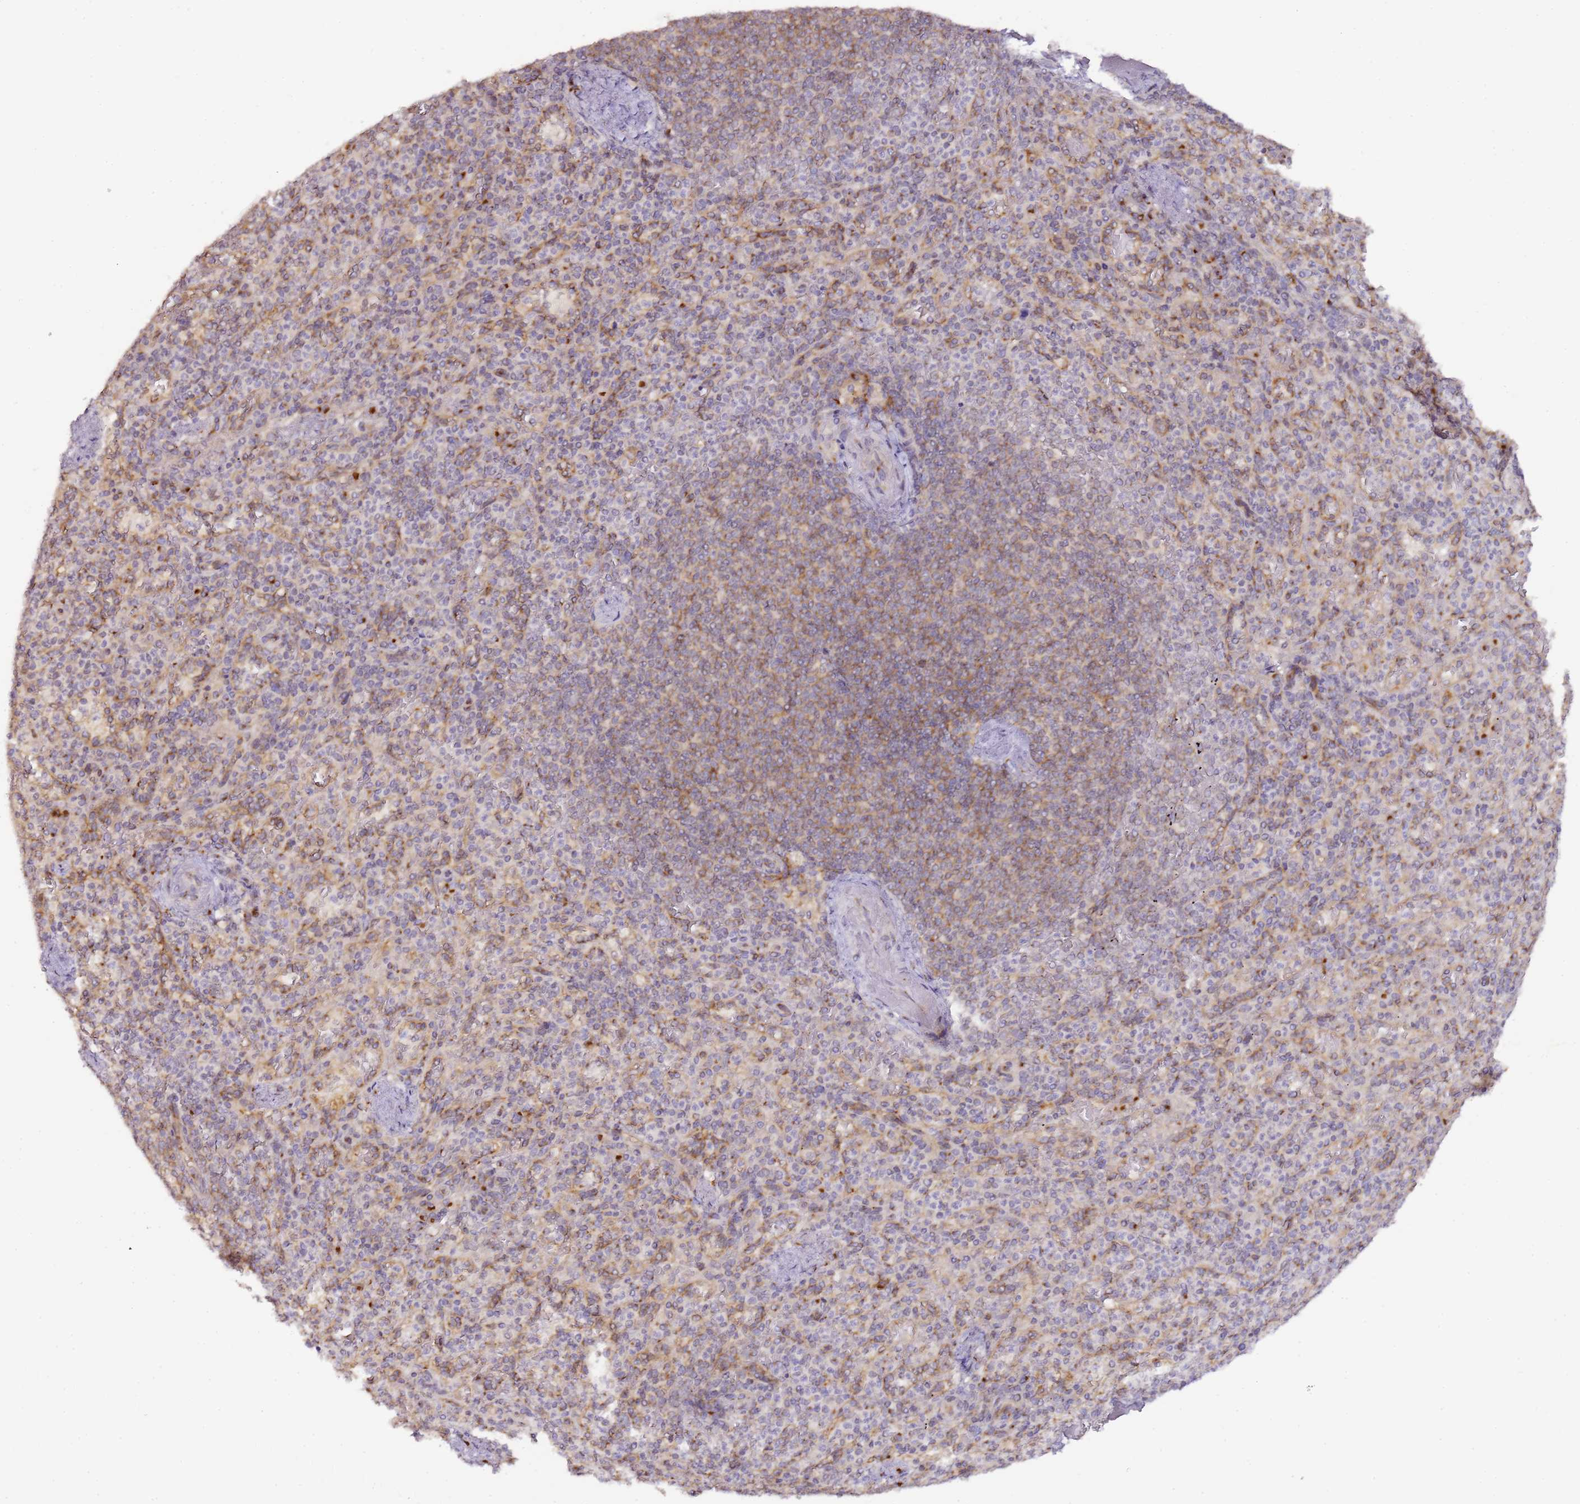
{"staining": {"intensity": "moderate", "quantity": "<25%", "location": "cytoplasmic/membranous"}, "tissue": "spleen", "cell_type": "Cells in red pulp", "image_type": "normal", "snomed": [{"axis": "morphology", "description": "Normal tissue, NOS"}, {"axis": "topography", "description": "Spleen"}], "caption": "Moderate cytoplasmic/membranous positivity for a protein is appreciated in approximately <25% of cells in red pulp of benign spleen using IHC.", "gene": "MRPL49", "patient": {"sex": "female", "age": 74}}